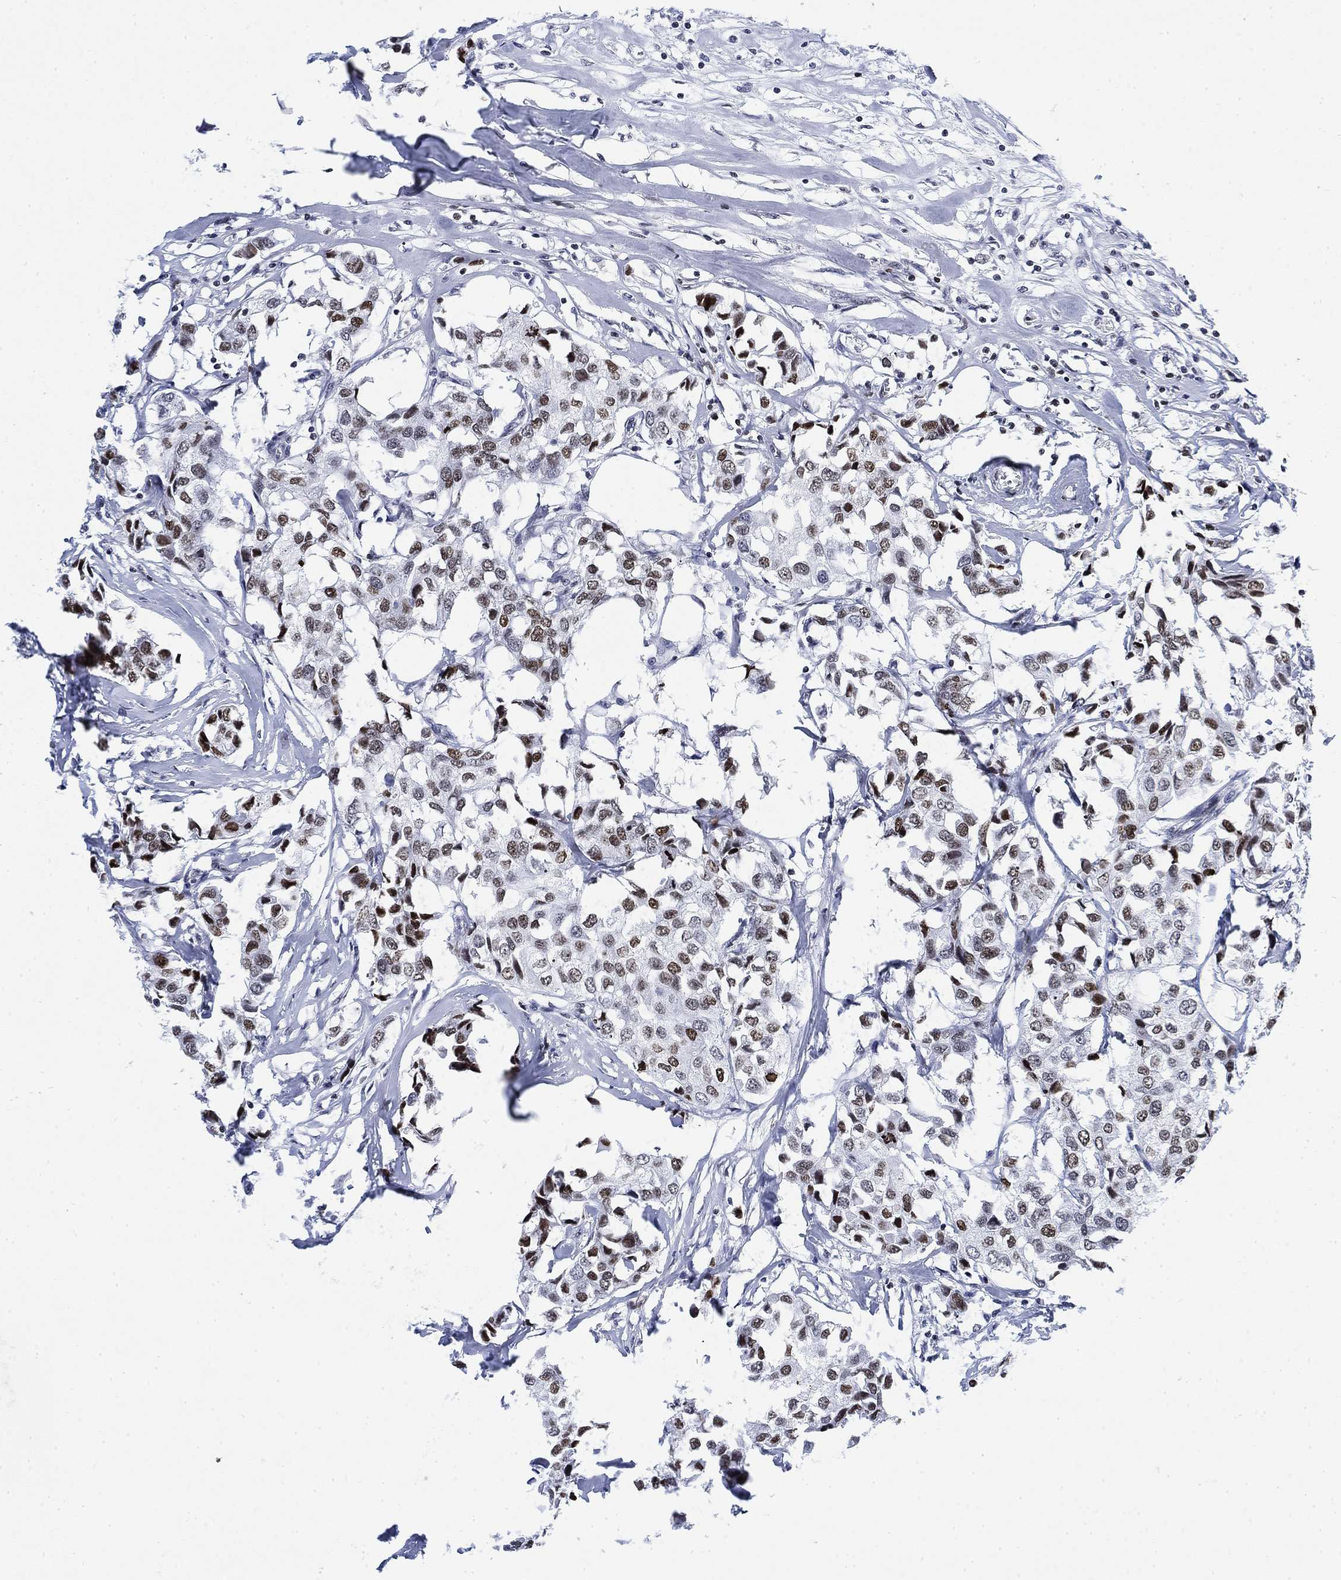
{"staining": {"intensity": "moderate", "quantity": "<25%", "location": "nuclear"}, "tissue": "breast cancer", "cell_type": "Tumor cells", "image_type": "cancer", "snomed": [{"axis": "morphology", "description": "Duct carcinoma"}, {"axis": "topography", "description": "Breast"}], "caption": "Intraductal carcinoma (breast) stained for a protein (brown) reveals moderate nuclear positive positivity in approximately <25% of tumor cells.", "gene": "H1-10", "patient": {"sex": "female", "age": 80}}